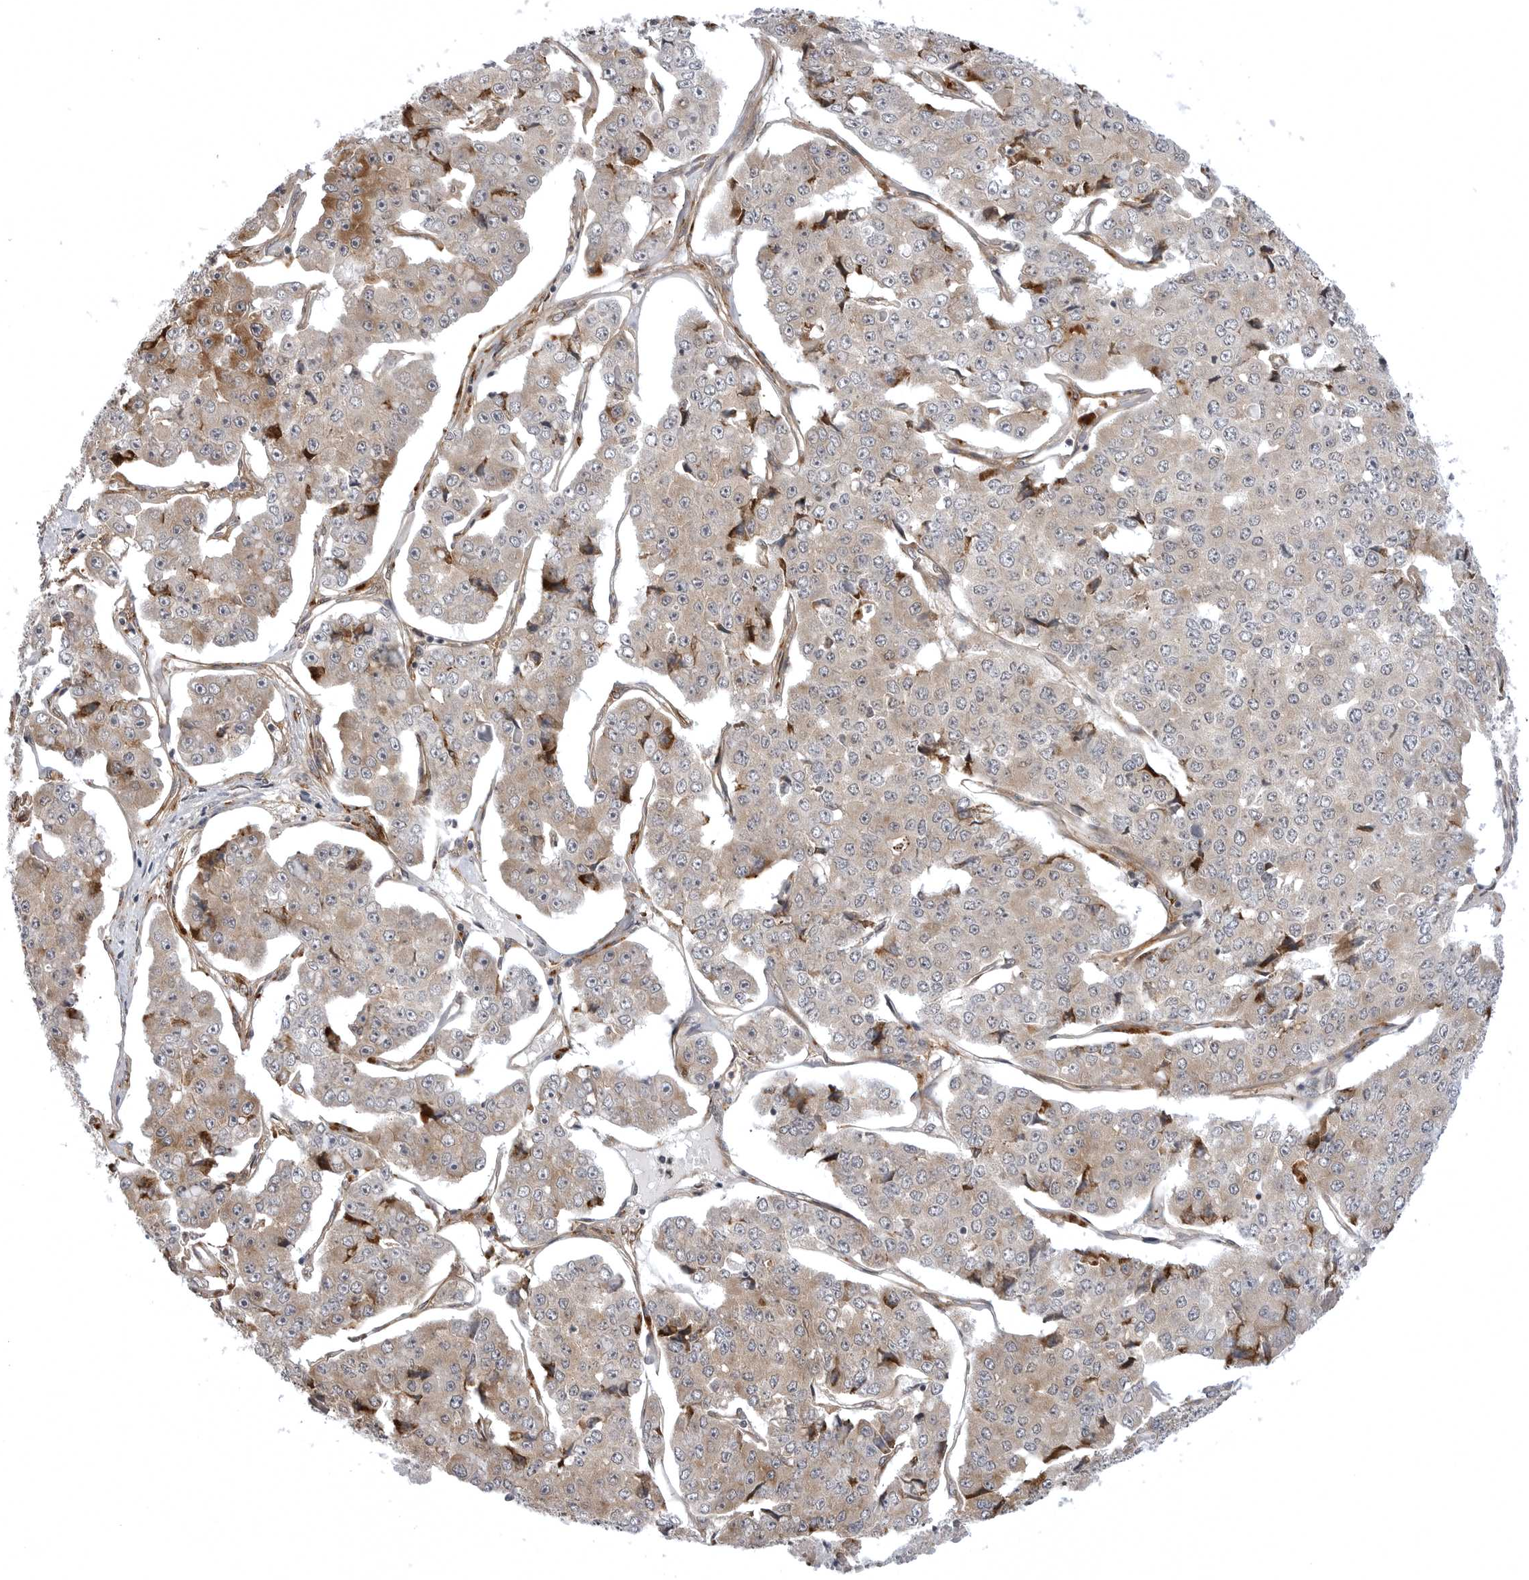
{"staining": {"intensity": "weak", "quantity": "25%-75%", "location": "cytoplasmic/membranous"}, "tissue": "pancreatic cancer", "cell_type": "Tumor cells", "image_type": "cancer", "snomed": [{"axis": "morphology", "description": "Adenocarcinoma, NOS"}, {"axis": "topography", "description": "Pancreas"}], "caption": "Immunohistochemical staining of human pancreatic cancer (adenocarcinoma) exhibits low levels of weak cytoplasmic/membranous staining in approximately 25%-75% of tumor cells. (DAB (3,3'-diaminobenzidine) IHC, brown staining for protein, blue staining for nuclei).", "gene": "ARL5A", "patient": {"sex": "male", "age": 50}}